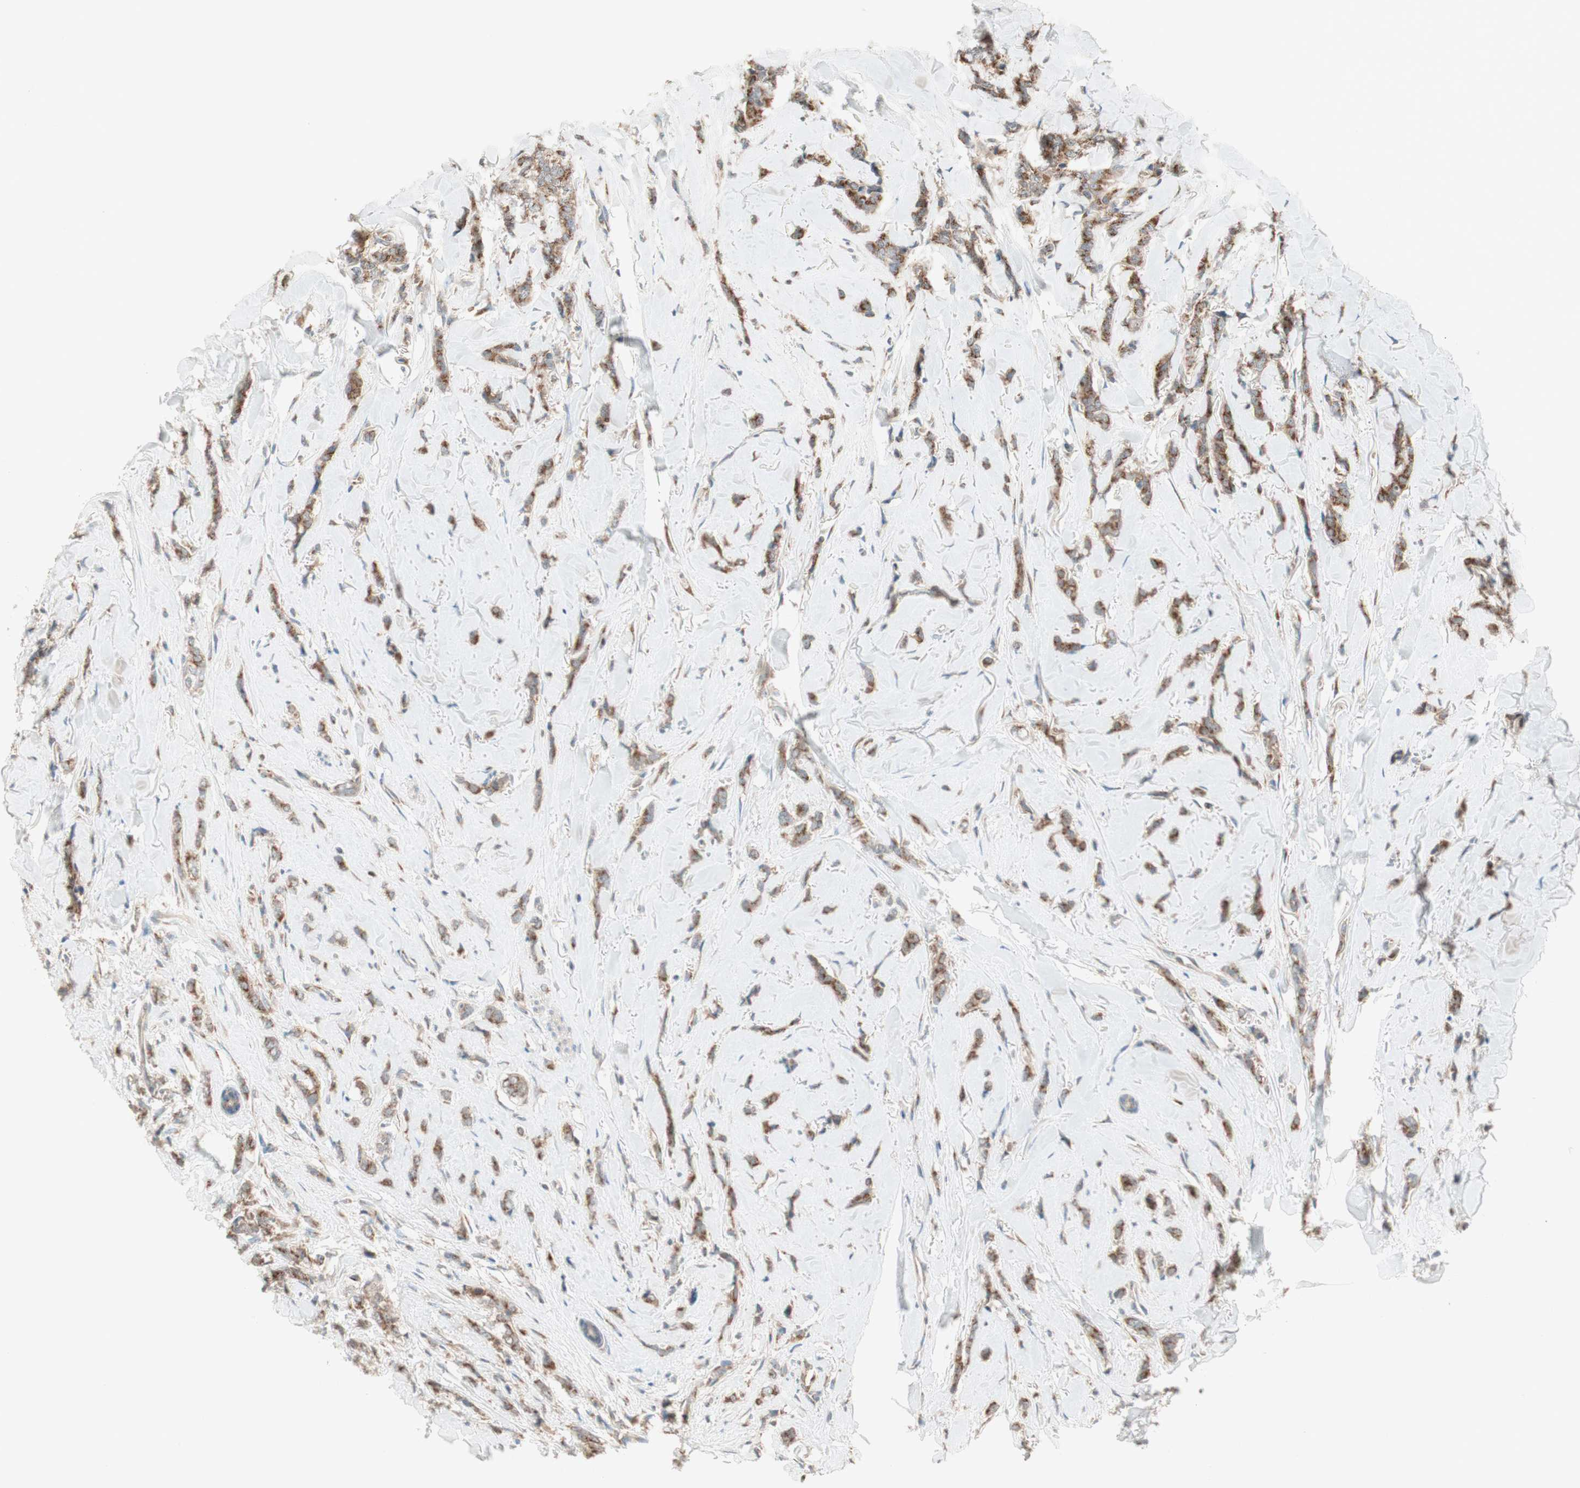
{"staining": {"intensity": "moderate", "quantity": ">75%", "location": "cytoplasmic/membranous"}, "tissue": "breast cancer", "cell_type": "Tumor cells", "image_type": "cancer", "snomed": [{"axis": "morphology", "description": "Lobular carcinoma"}, {"axis": "topography", "description": "Skin"}, {"axis": "topography", "description": "Breast"}], "caption": "Immunohistochemistry (DAB (3,3'-diaminobenzidine)) staining of breast lobular carcinoma reveals moderate cytoplasmic/membranous protein staining in about >75% of tumor cells. The protein of interest is shown in brown color, while the nuclei are stained blue.", "gene": "SEC16A", "patient": {"sex": "female", "age": 46}}